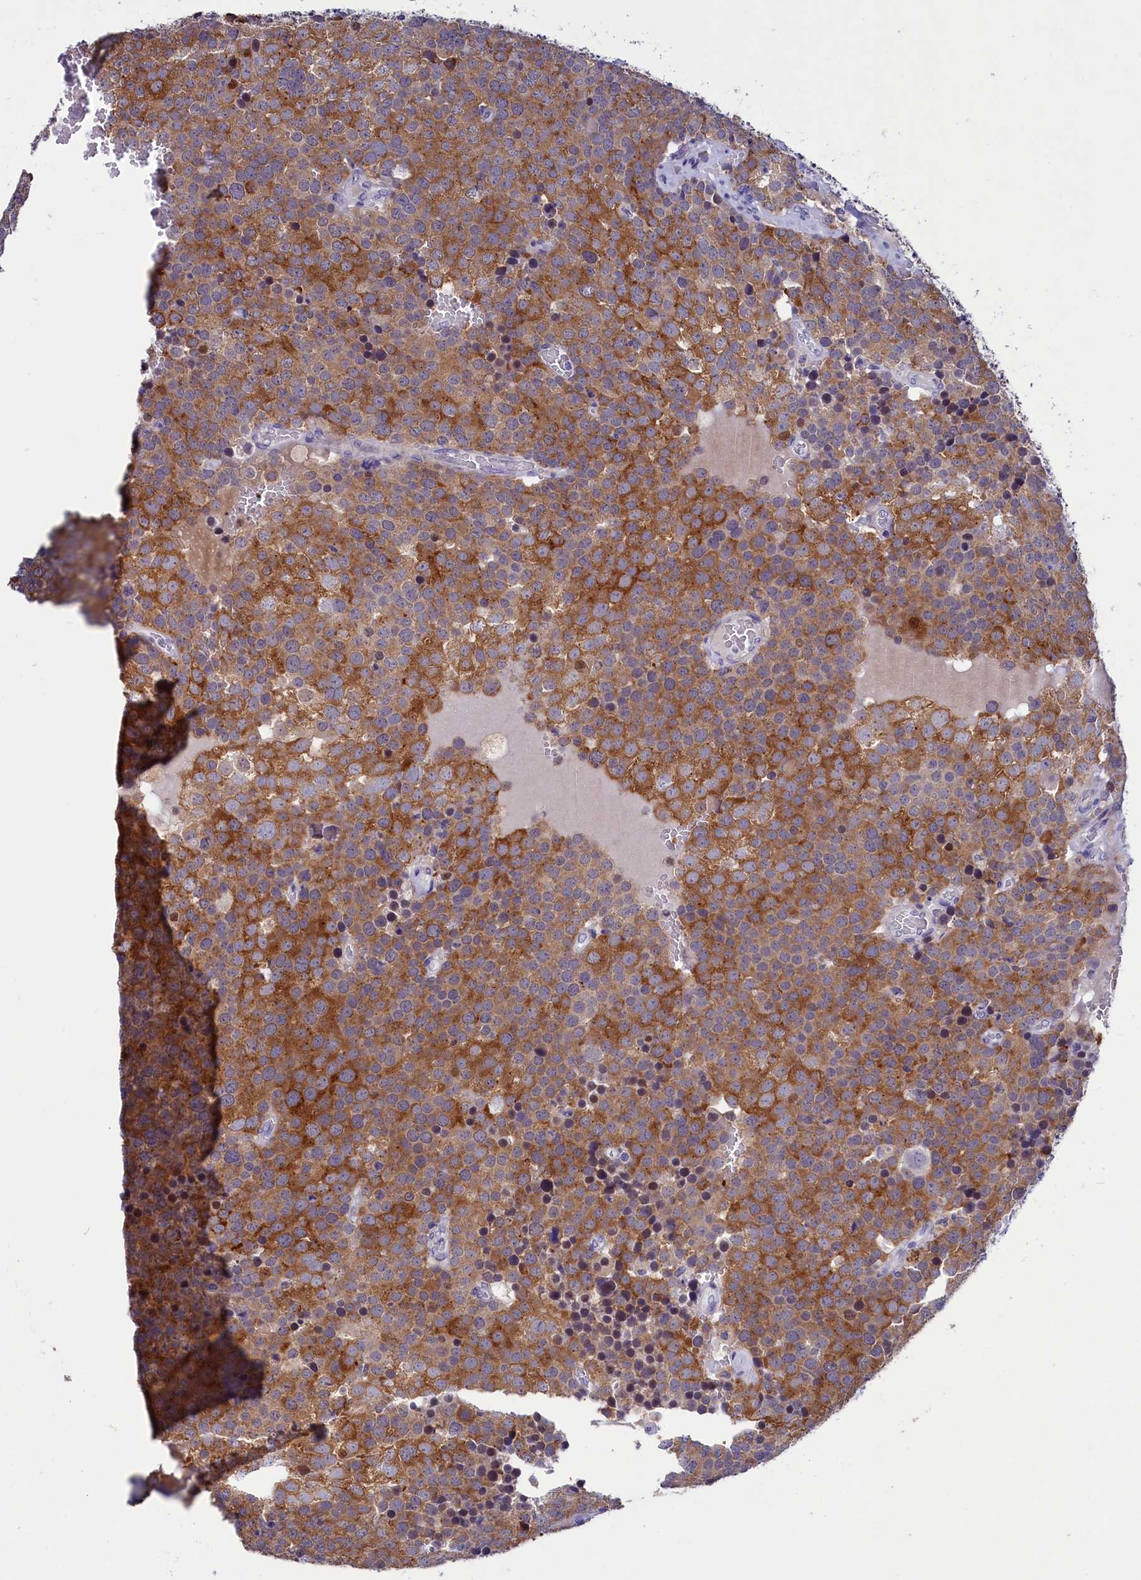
{"staining": {"intensity": "strong", "quantity": ">75%", "location": "cytoplasmic/membranous"}, "tissue": "testis cancer", "cell_type": "Tumor cells", "image_type": "cancer", "snomed": [{"axis": "morphology", "description": "Seminoma, NOS"}, {"axis": "topography", "description": "Testis"}], "caption": "DAB (3,3'-diaminobenzidine) immunohistochemical staining of human testis cancer reveals strong cytoplasmic/membranous protein positivity in about >75% of tumor cells. The staining was performed using DAB to visualize the protein expression in brown, while the nuclei were stained in blue with hematoxylin (Magnification: 20x).", "gene": "SCD5", "patient": {"sex": "male", "age": 71}}